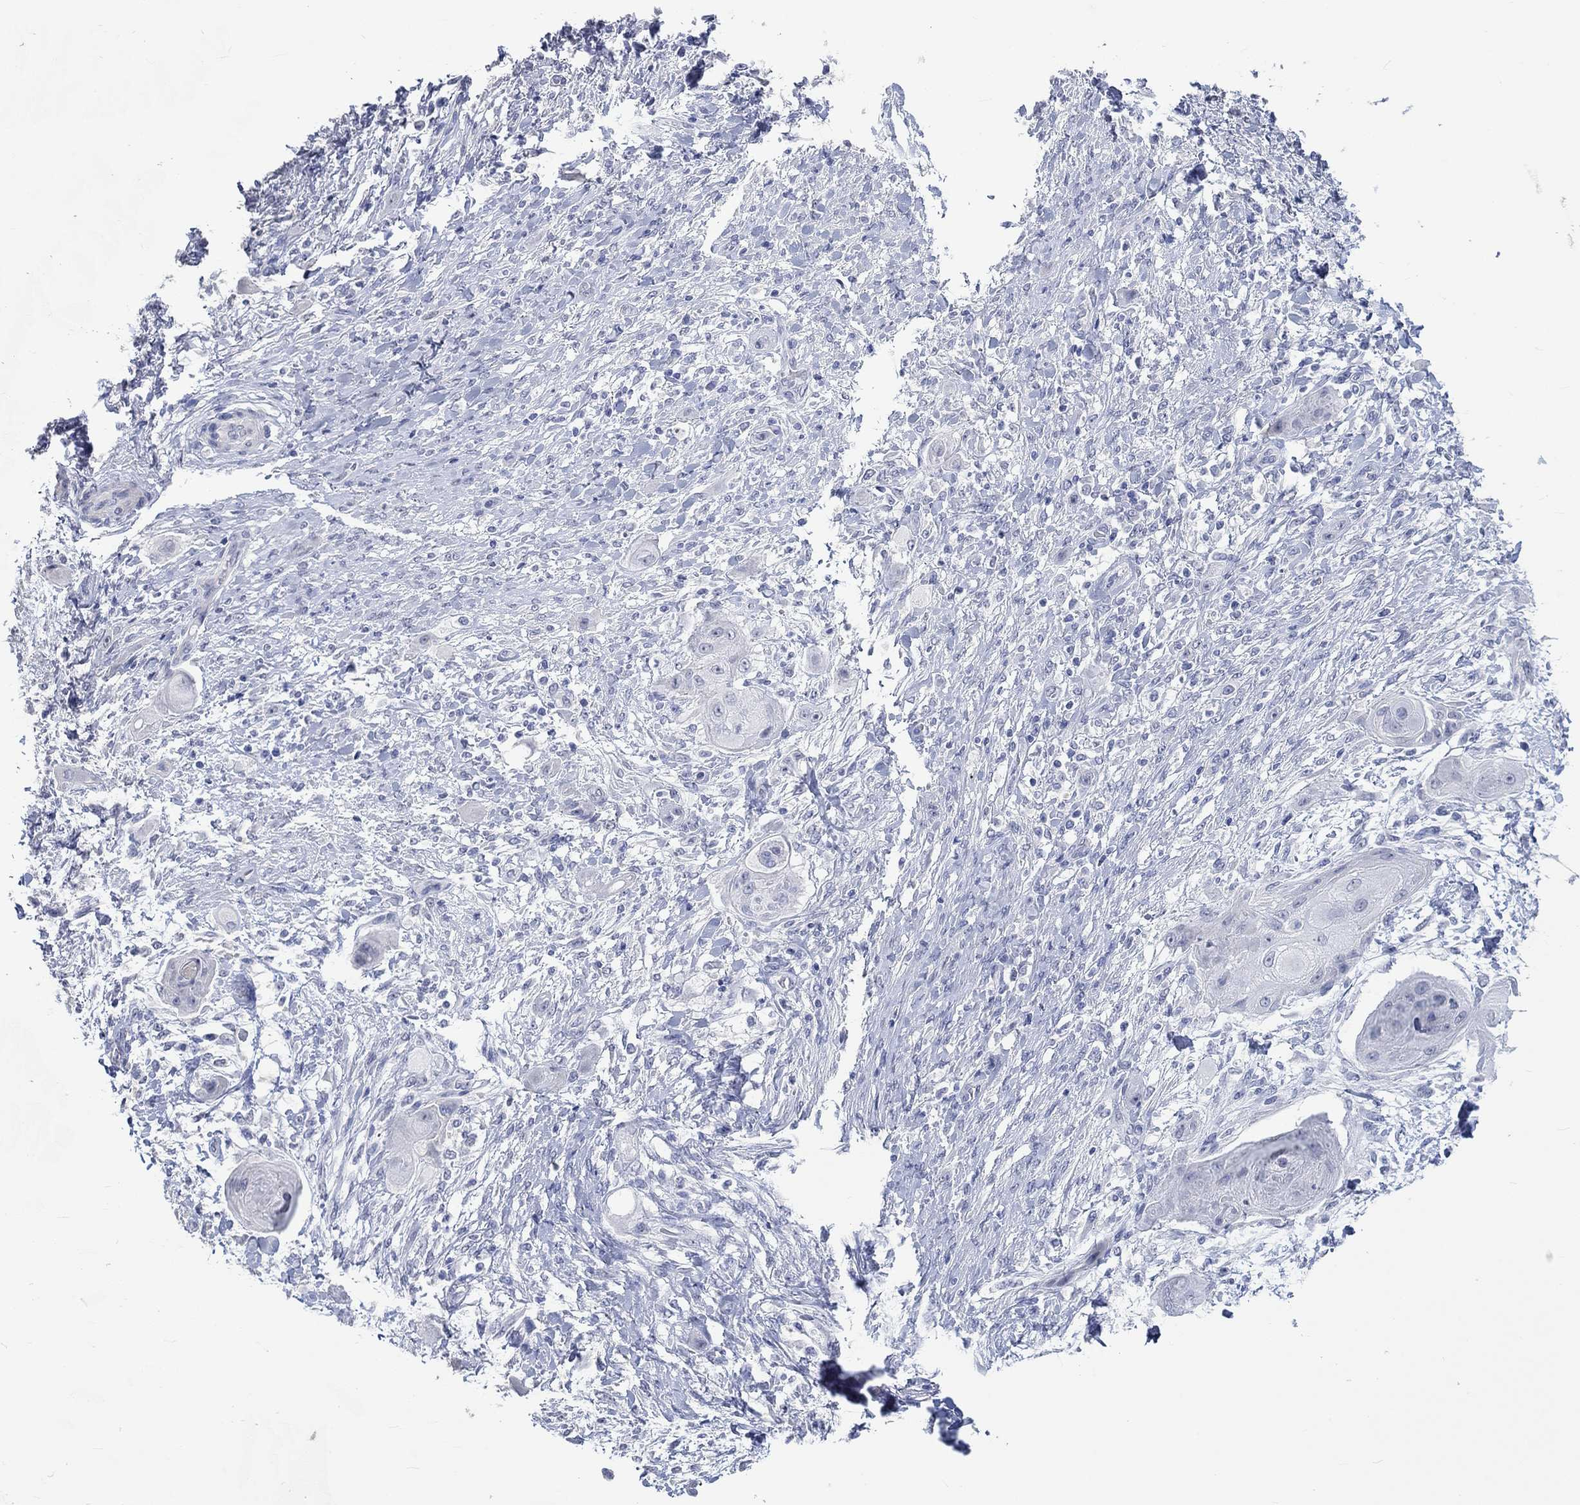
{"staining": {"intensity": "negative", "quantity": "none", "location": "none"}, "tissue": "skin cancer", "cell_type": "Tumor cells", "image_type": "cancer", "snomed": [{"axis": "morphology", "description": "Squamous cell carcinoma, NOS"}, {"axis": "topography", "description": "Skin"}], "caption": "A high-resolution photomicrograph shows immunohistochemistry staining of skin squamous cell carcinoma, which exhibits no significant positivity in tumor cells.", "gene": "C4orf47", "patient": {"sex": "male", "age": 62}}